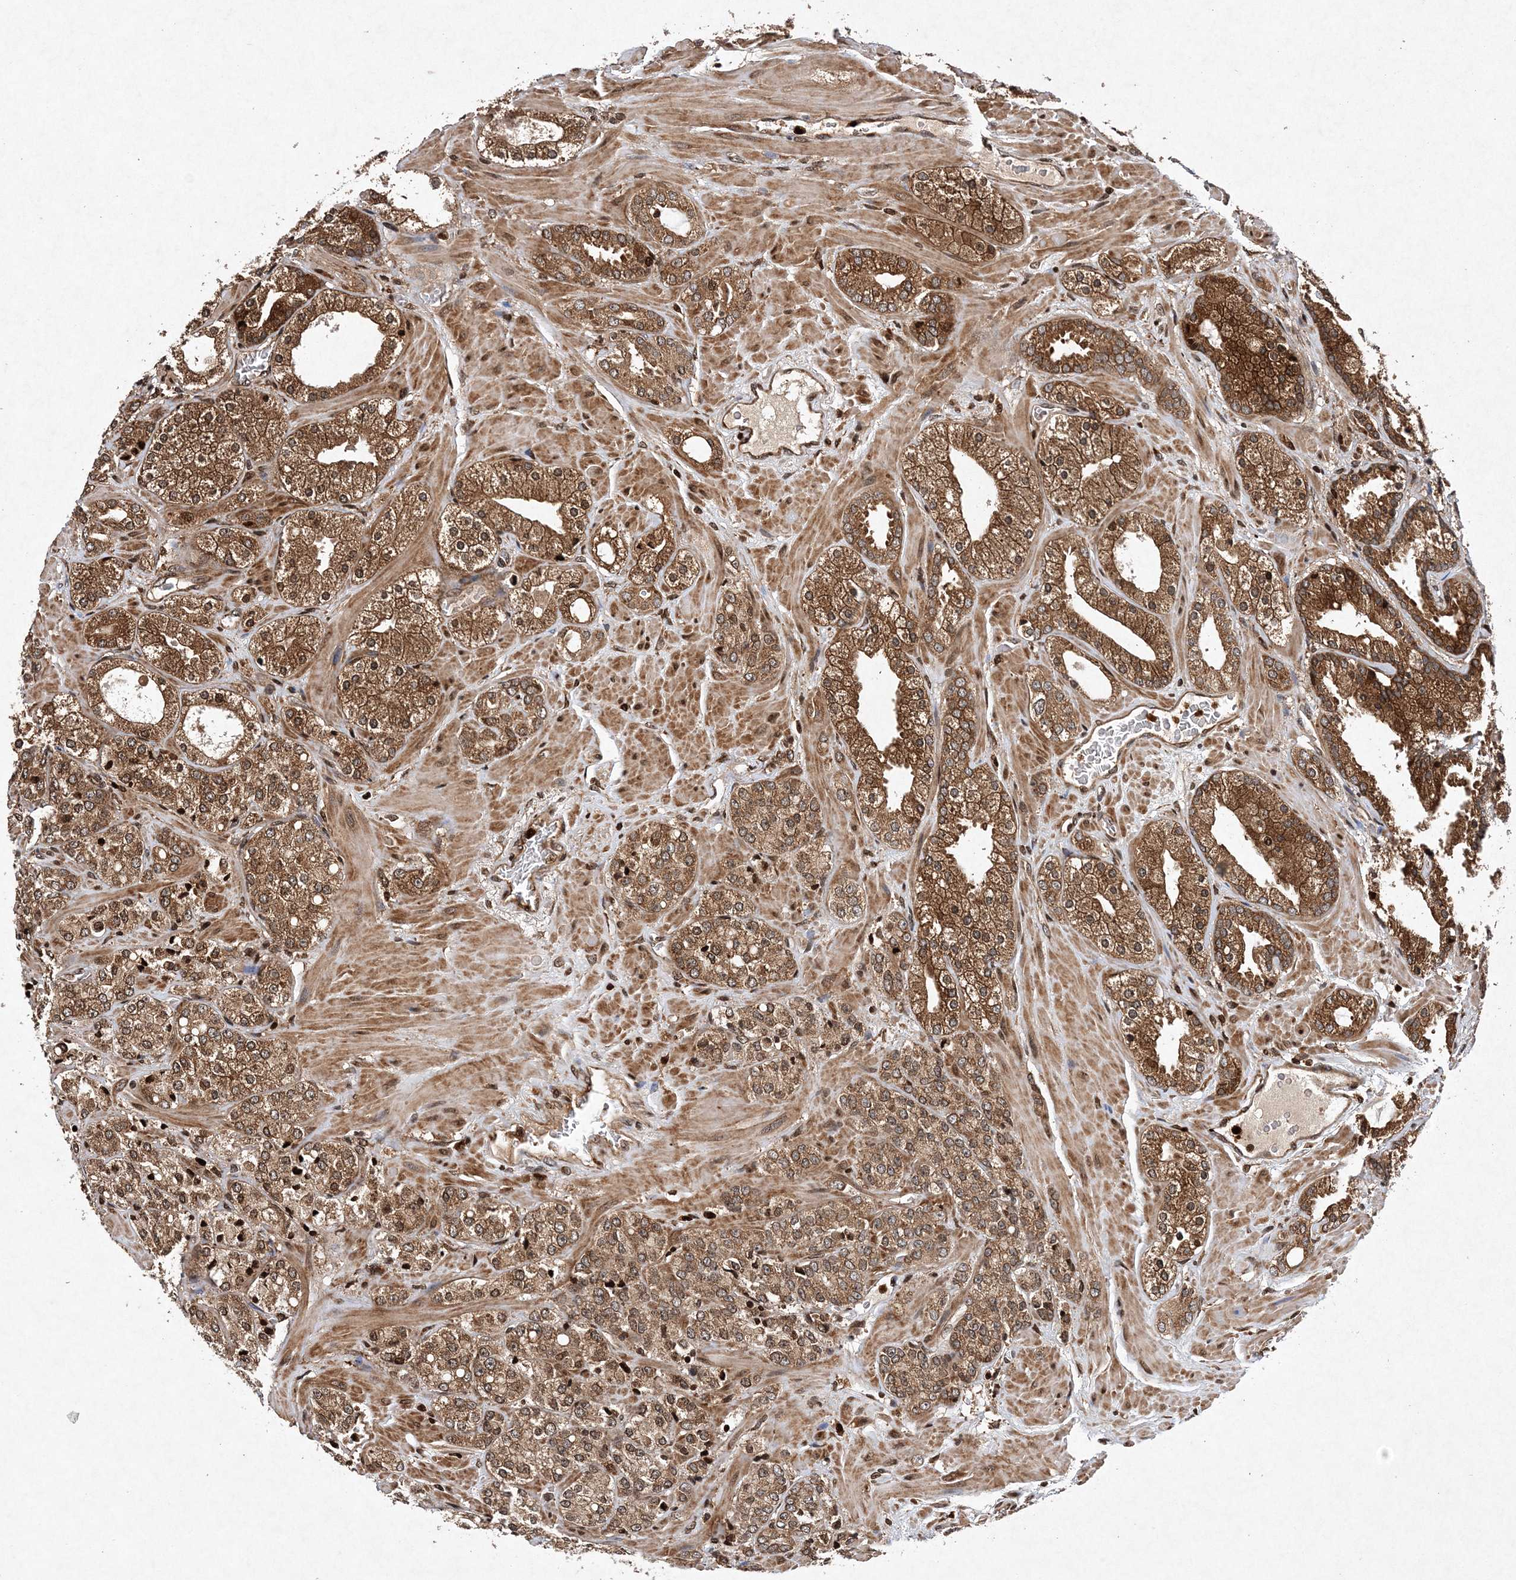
{"staining": {"intensity": "moderate", "quantity": ">75%", "location": "cytoplasmic/membranous"}, "tissue": "prostate cancer", "cell_type": "Tumor cells", "image_type": "cancer", "snomed": [{"axis": "morphology", "description": "Adenocarcinoma, High grade"}, {"axis": "topography", "description": "Prostate"}], "caption": "Approximately >75% of tumor cells in high-grade adenocarcinoma (prostate) exhibit moderate cytoplasmic/membranous protein staining as visualized by brown immunohistochemical staining.", "gene": "PROSER1", "patient": {"sex": "male", "age": 64}}